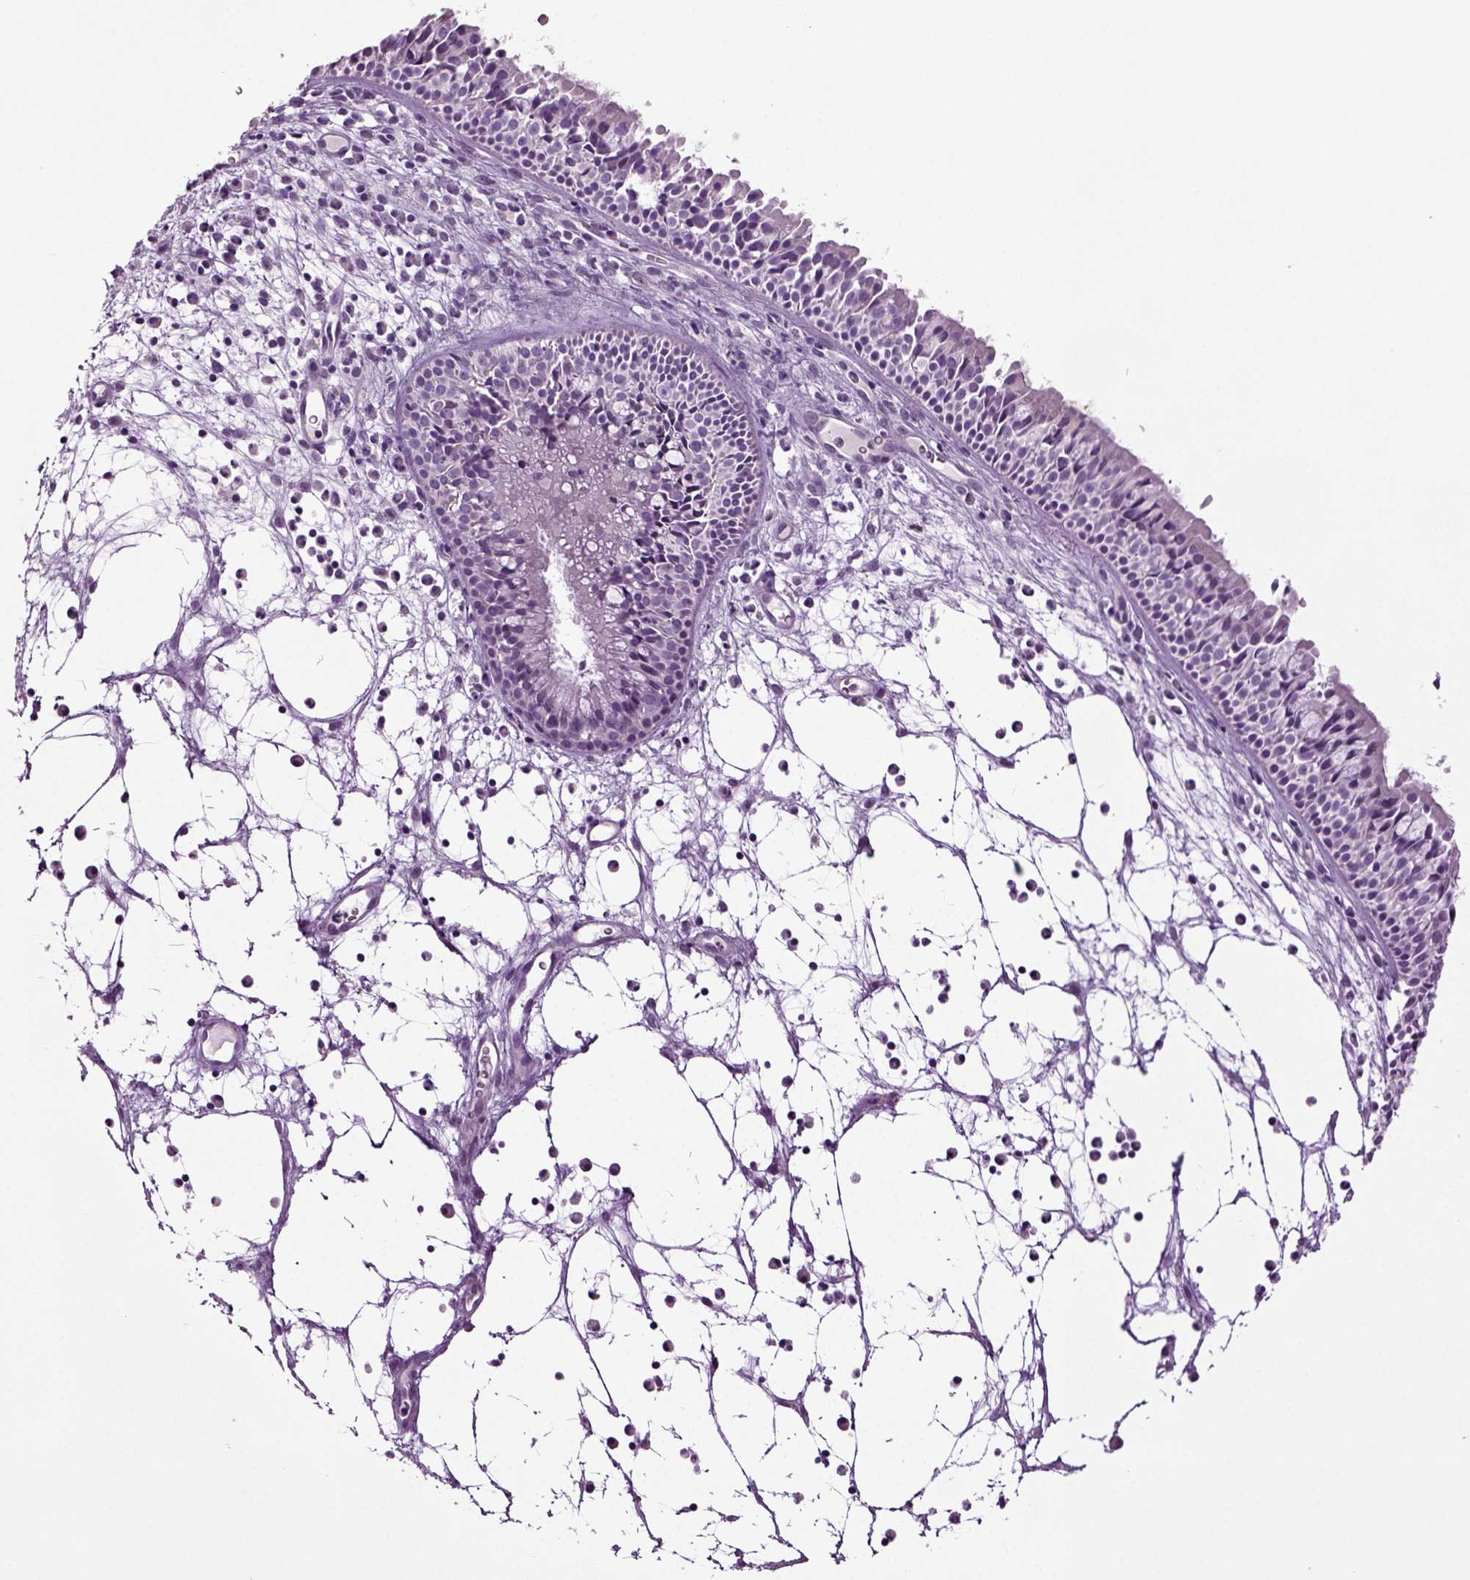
{"staining": {"intensity": "negative", "quantity": "none", "location": "none"}, "tissue": "nasopharynx", "cell_type": "Respiratory epithelial cells", "image_type": "normal", "snomed": [{"axis": "morphology", "description": "Normal tissue, NOS"}, {"axis": "topography", "description": "Nasopharynx"}], "caption": "A histopathology image of nasopharynx stained for a protein exhibits no brown staining in respiratory epithelial cells.", "gene": "PLCH2", "patient": {"sex": "male", "age": 83}}